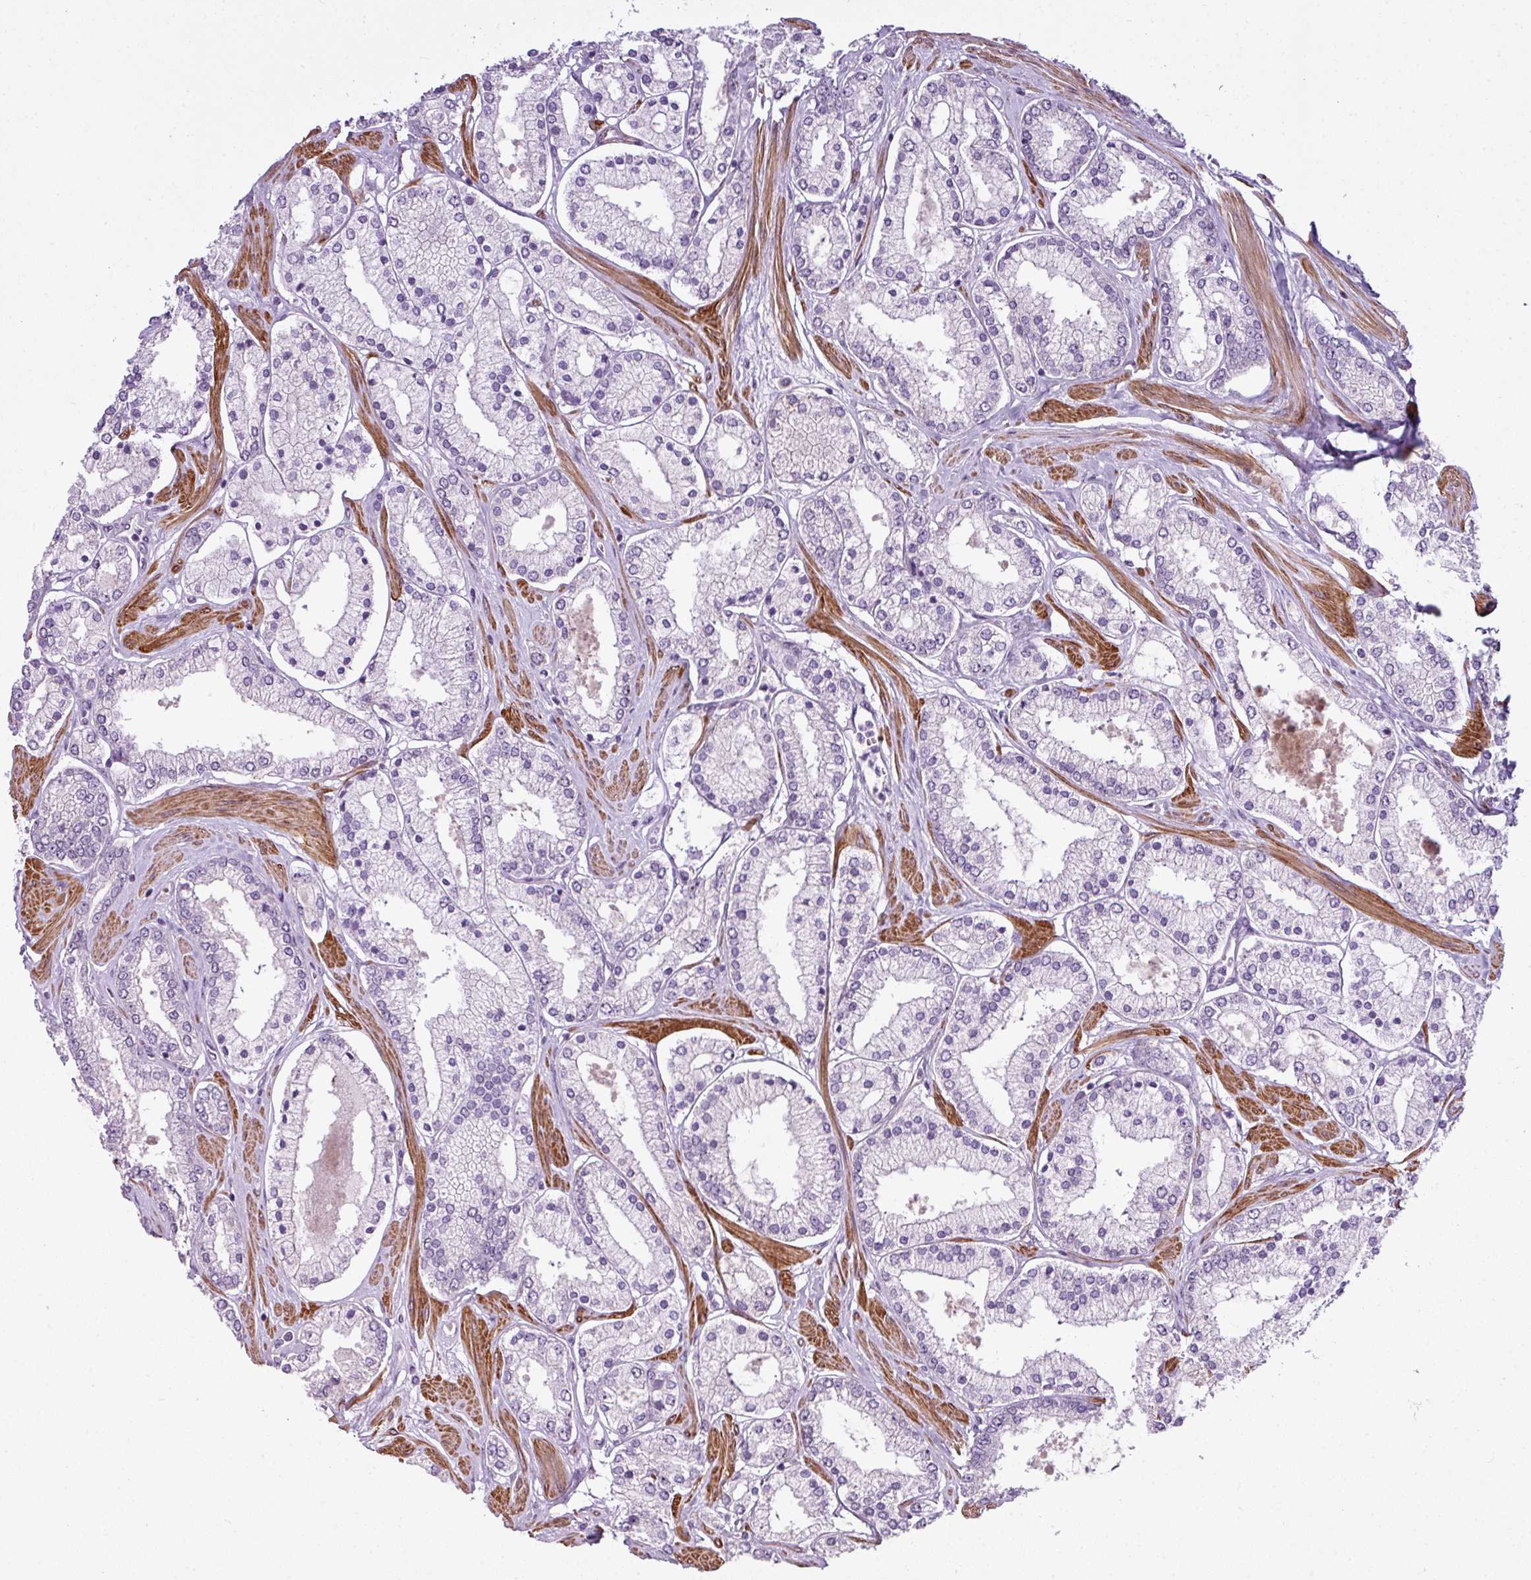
{"staining": {"intensity": "negative", "quantity": "none", "location": "none"}, "tissue": "prostate cancer", "cell_type": "Tumor cells", "image_type": "cancer", "snomed": [{"axis": "morphology", "description": "Adenocarcinoma, Low grade"}, {"axis": "topography", "description": "Prostate"}], "caption": "The IHC histopathology image has no significant expression in tumor cells of adenocarcinoma (low-grade) (prostate) tissue. (Stains: DAB IHC with hematoxylin counter stain, Microscopy: brightfield microscopy at high magnification).", "gene": "ZNF688", "patient": {"sex": "male", "age": 42}}